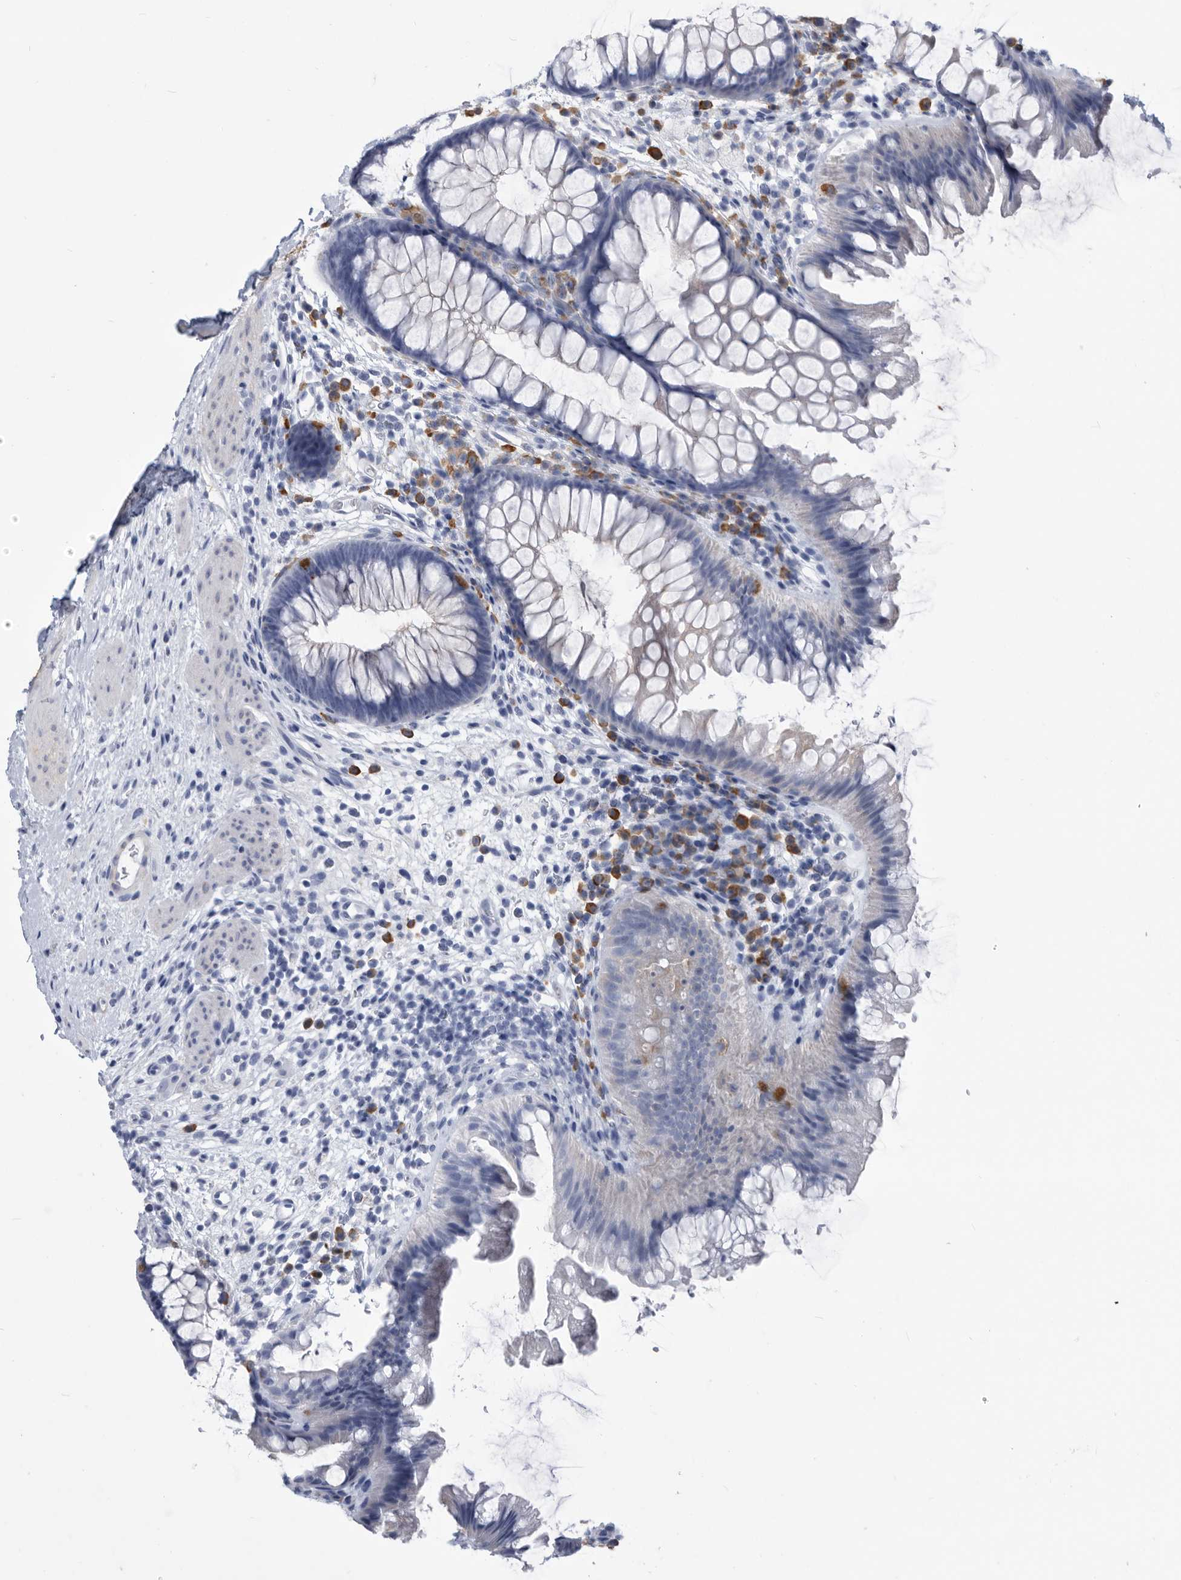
{"staining": {"intensity": "weak", "quantity": "25%-75%", "location": "cytoplasmic/membranous"}, "tissue": "colon", "cell_type": "Endothelial cells", "image_type": "normal", "snomed": [{"axis": "morphology", "description": "Normal tissue, NOS"}, {"axis": "topography", "description": "Colon"}], "caption": "Benign colon shows weak cytoplasmic/membranous staining in about 25%-75% of endothelial cells, visualized by immunohistochemistry.", "gene": "BTBD6", "patient": {"sex": "female", "age": 62}}